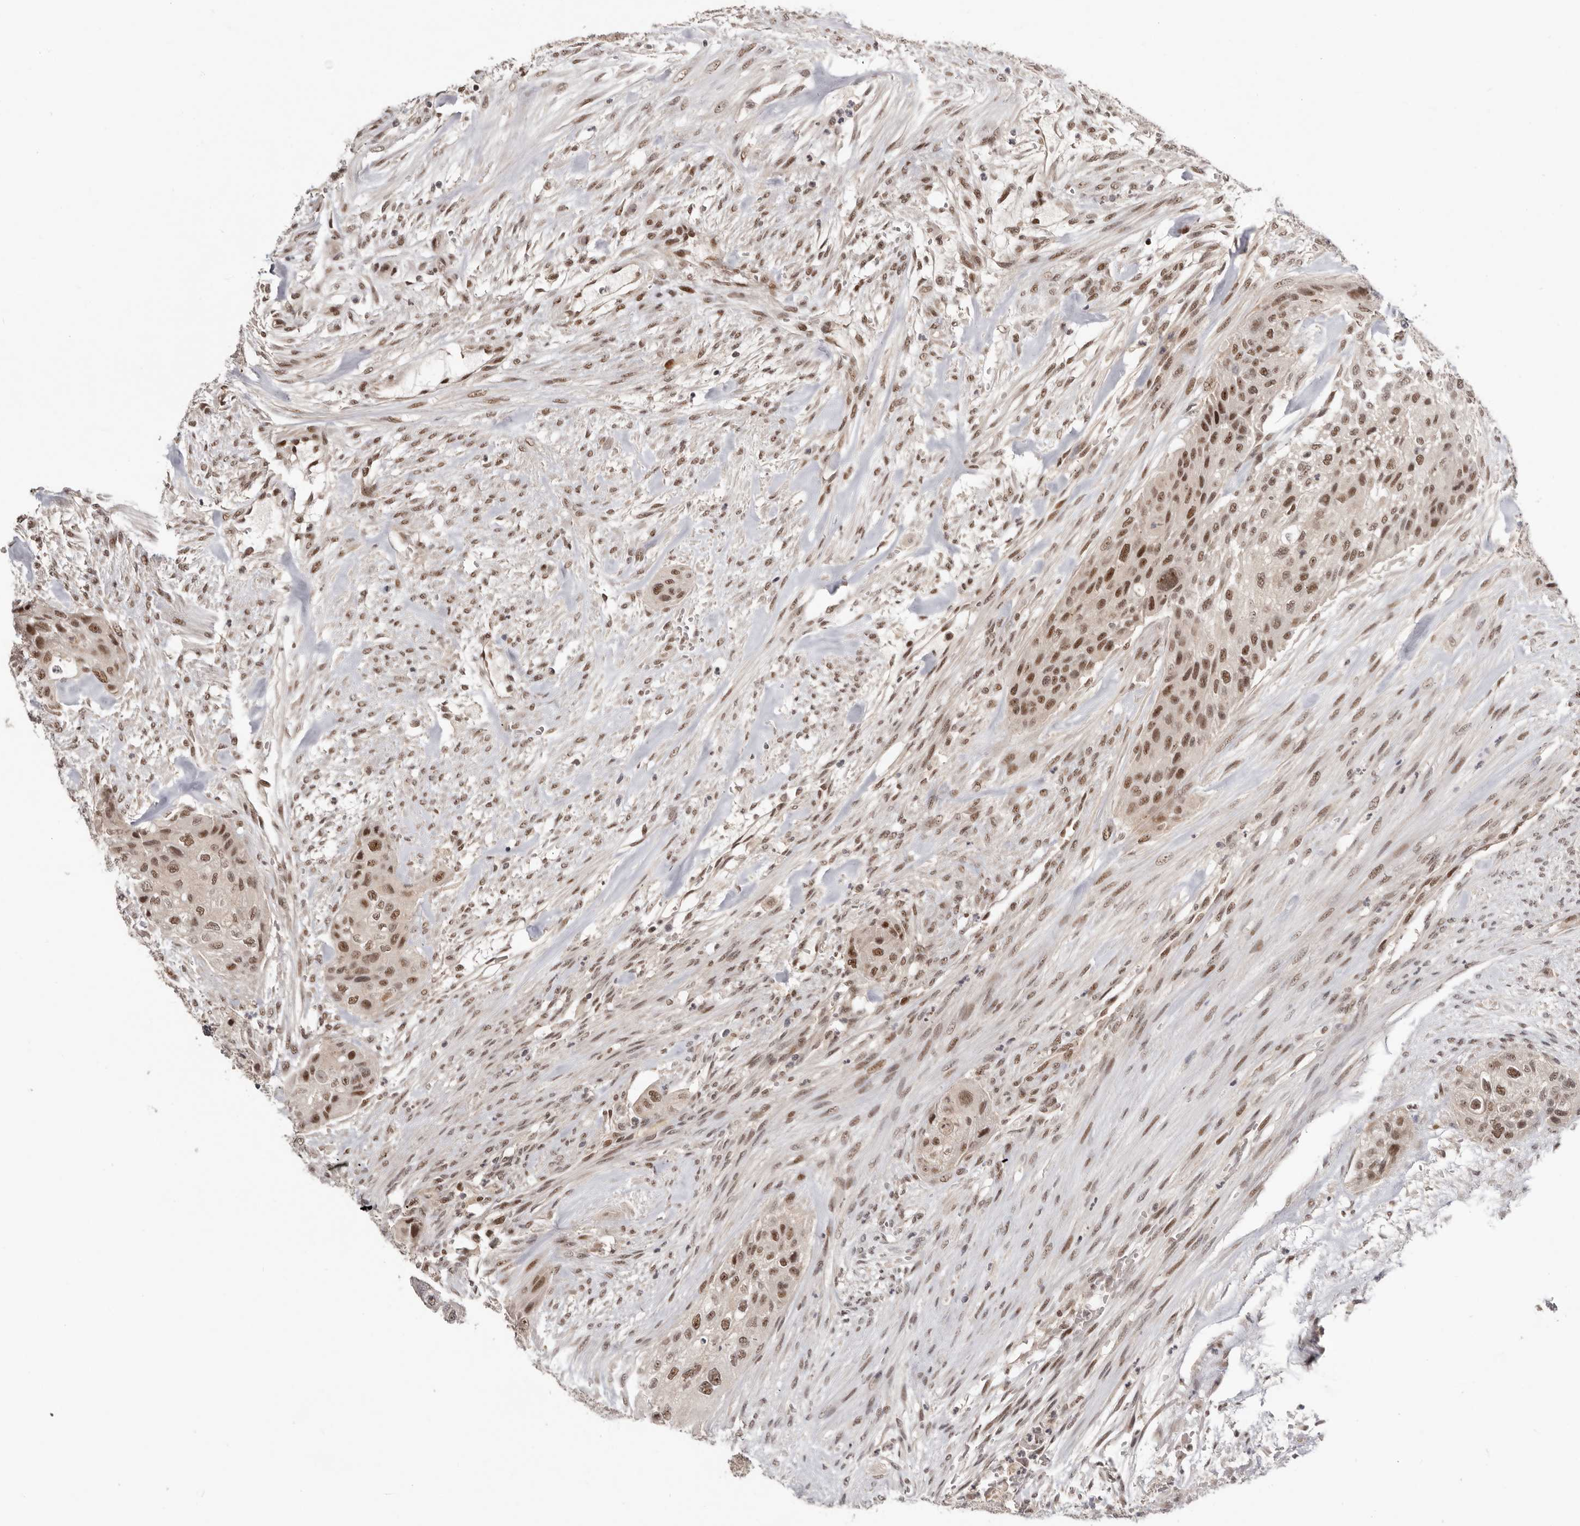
{"staining": {"intensity": "moderate", "quantity": ">75%", "location": "nuclear"}, "tissue": "urothelial cancer", "cell_type": "Tumor cells", "image_type": "cancer", "snomed": [{"axis": "morphology", "description": "Urothelial carcinoma, High grade"}, {"axis": "topography", "description": "Urinary bladder"}], "caption": "IHC histopathology image of neoplastic tissue: urothelial cancer stained using immunohistochemistry reveals medium levels of moderate protein expression localized specifically in the nuclear of tumor cells, appearing as a nuclear brown color.", "gene": "BRCA2", "patient": {"sex": "male", "age": 35}}